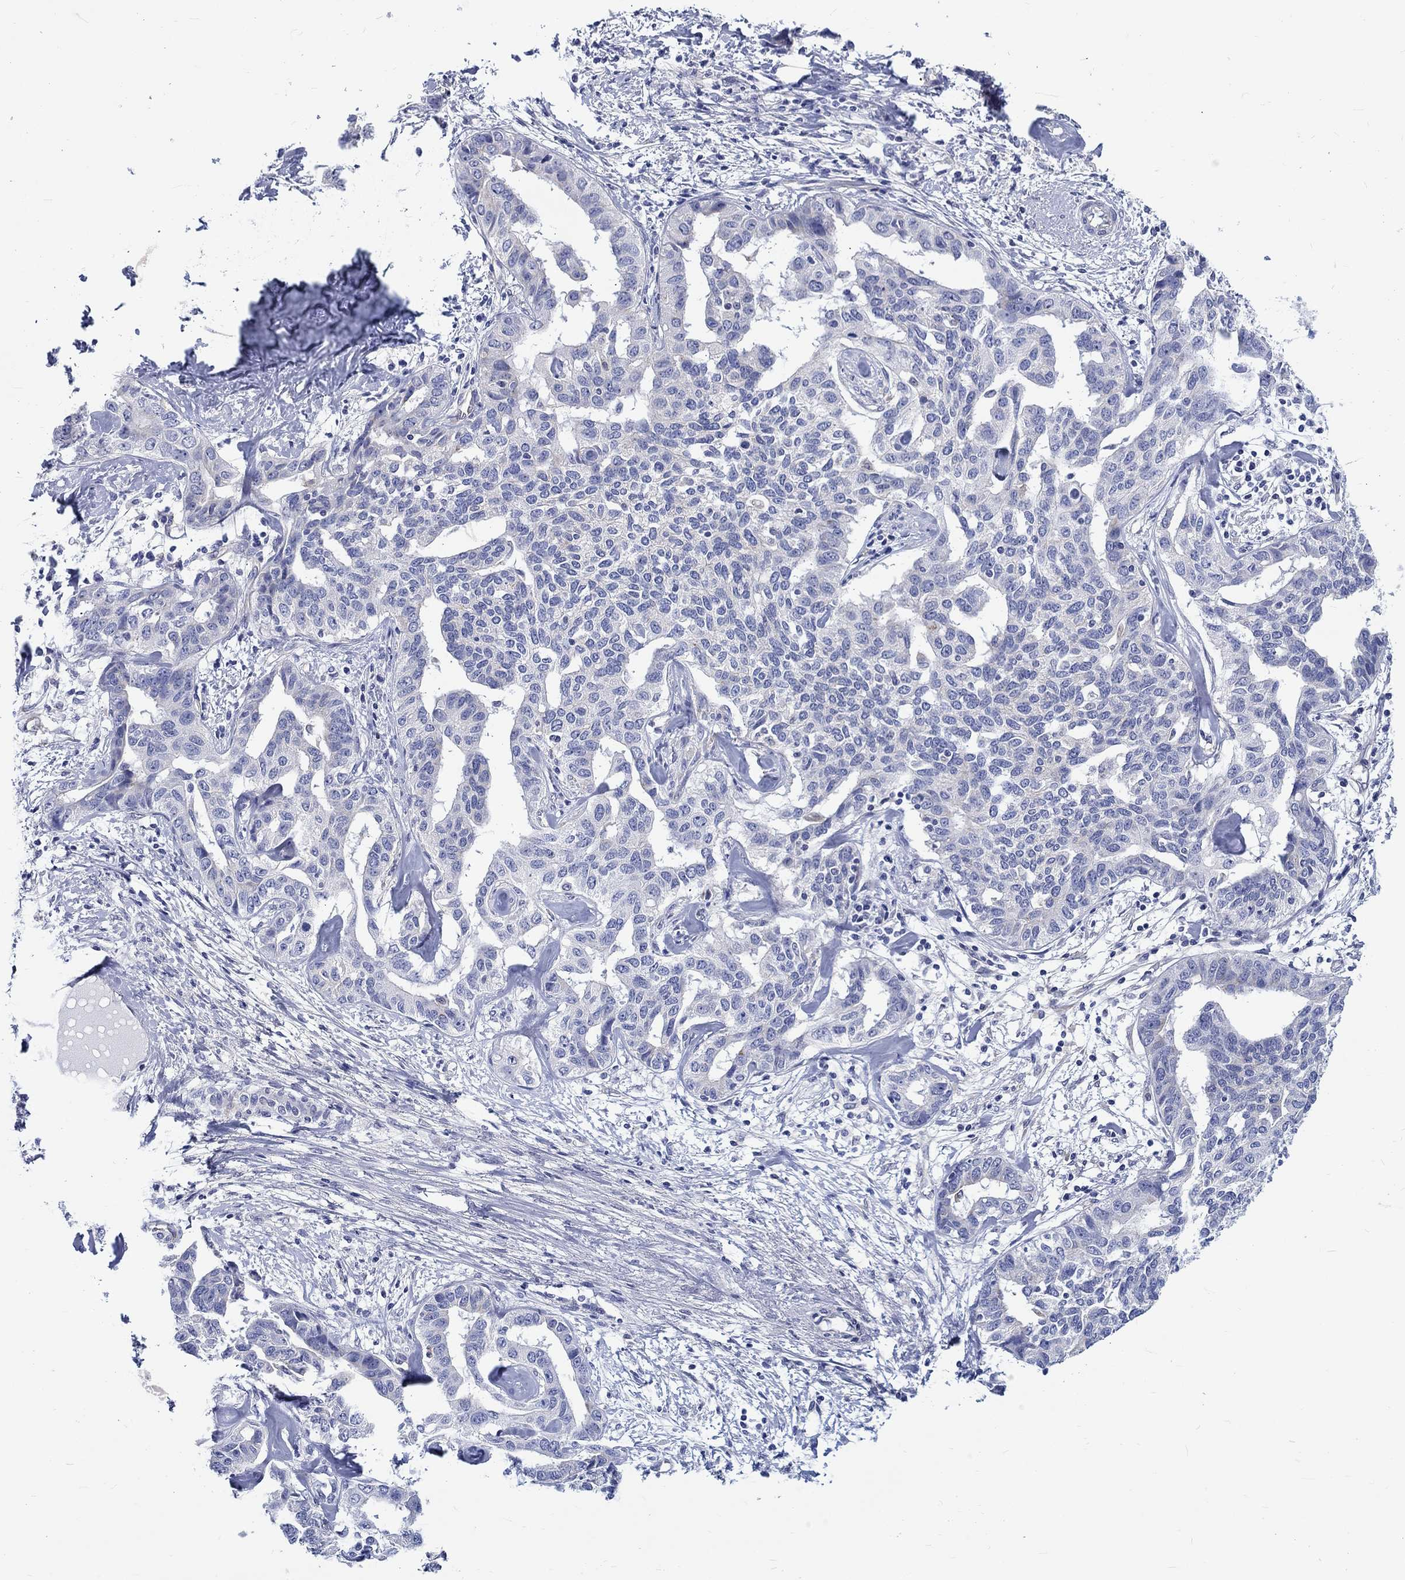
{"staining": {"intensity": "negative", "quantity": "none", "location": "none"}, "tissue": "liver cancer", "cell_type": "Tumor cells", "image_type": "cancer", "snomed": [{"axis": "morphology", "description": "Cholangiocarcinoma"}, {"axis": "topography", "description": "Liver"}], "caption": "Immunohistochemical staining of liver cancer demonstrates no significant staining in tumor cells.", "gene": "SH2D7", "patient": {"sex": "male", "age": 59}}